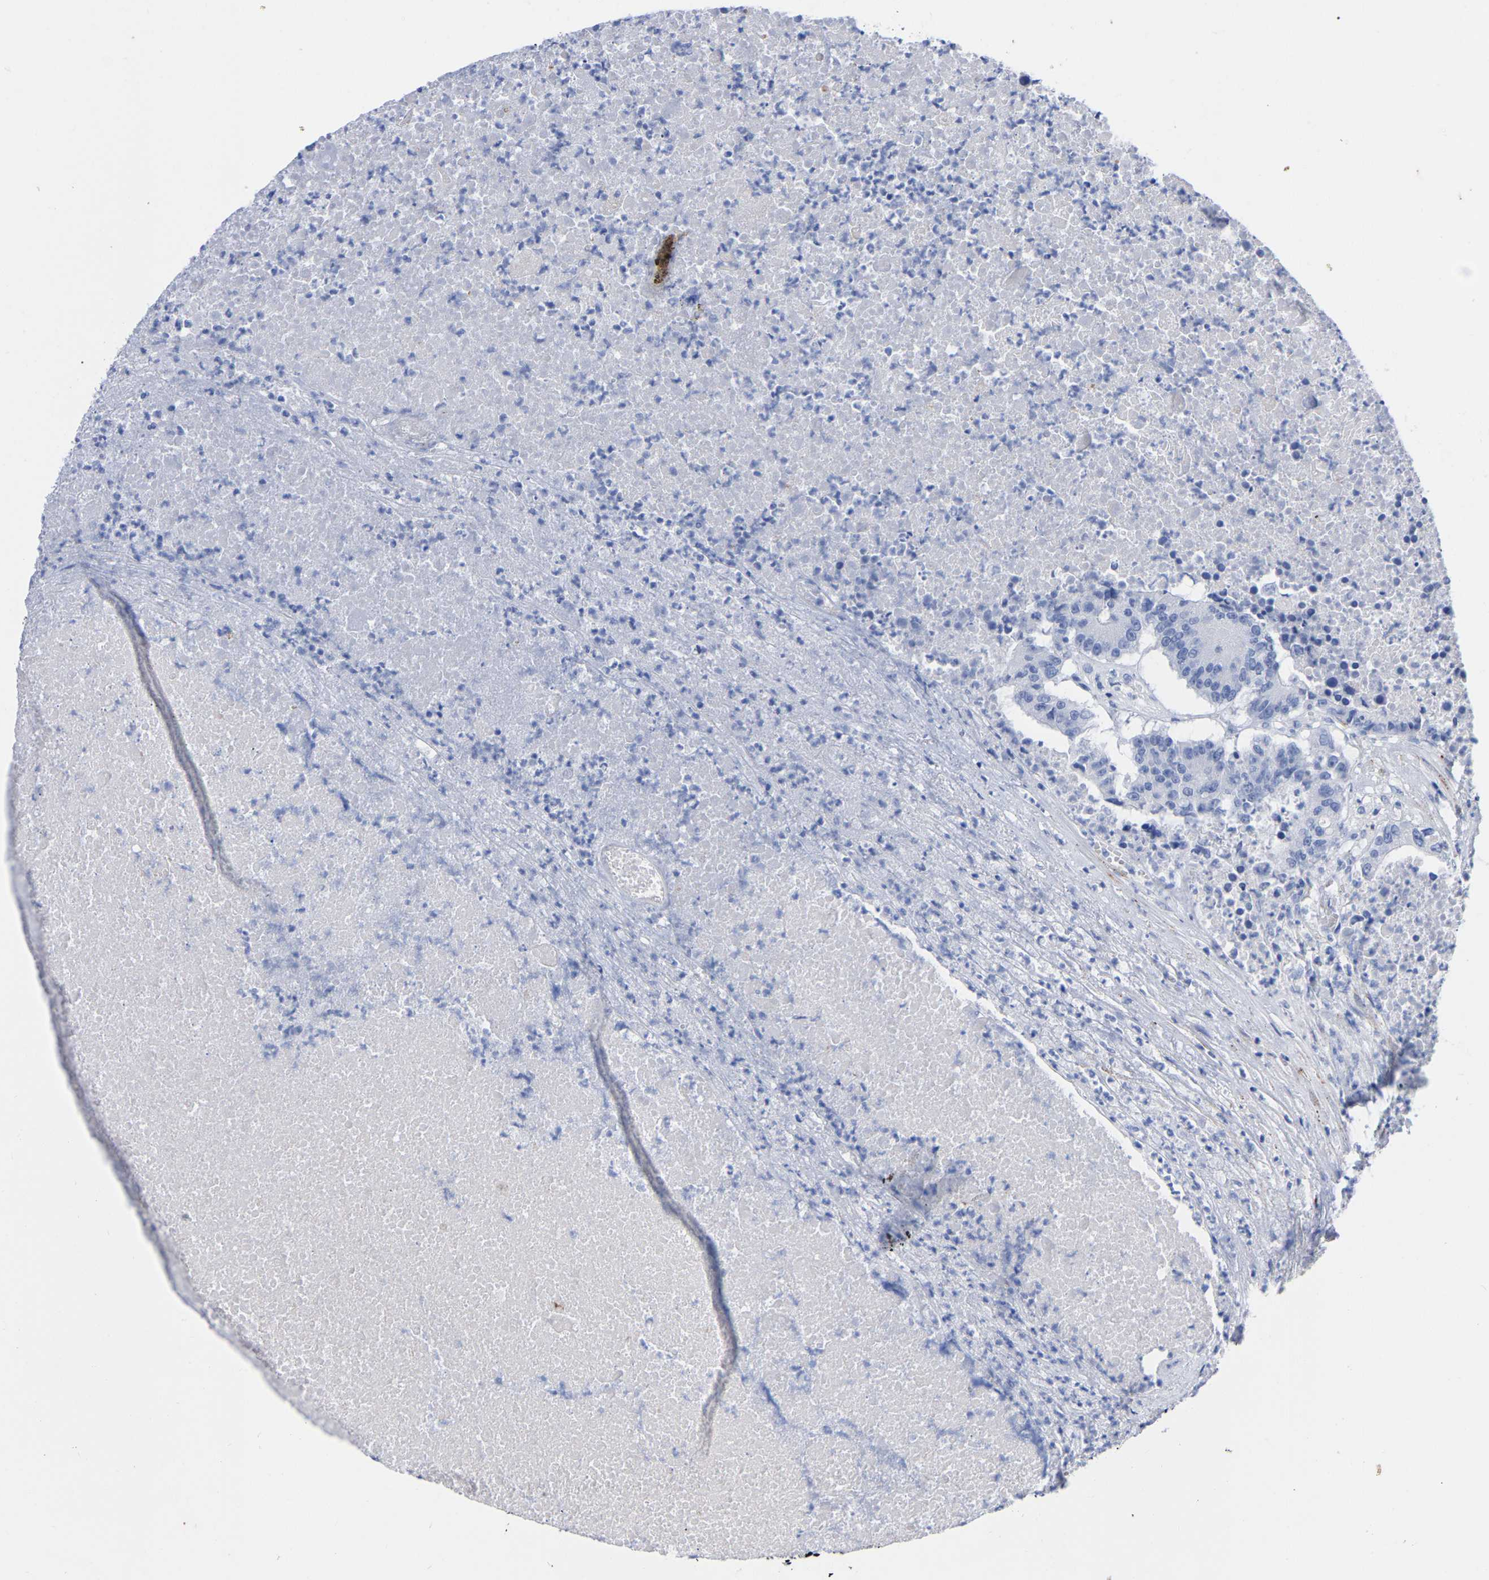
{"staining": {"intensity": "negative", "quantity": "none", "location": "none"}, "tissue": "colorectal cancer", "cell_type": "Tumor cells", "image_type": "cancer", "snomed": [{"axis": "morphology", "description": "Adenocarcinoma, NOS"}, {"axis": "topography", "description": "Colon"}], "caption": "The micrograph shows no staining of tumor cells in adenocarcinoma (colorectal).", "gene": "HAPLN1", "patient": {"sex": "male", "age": 87}}